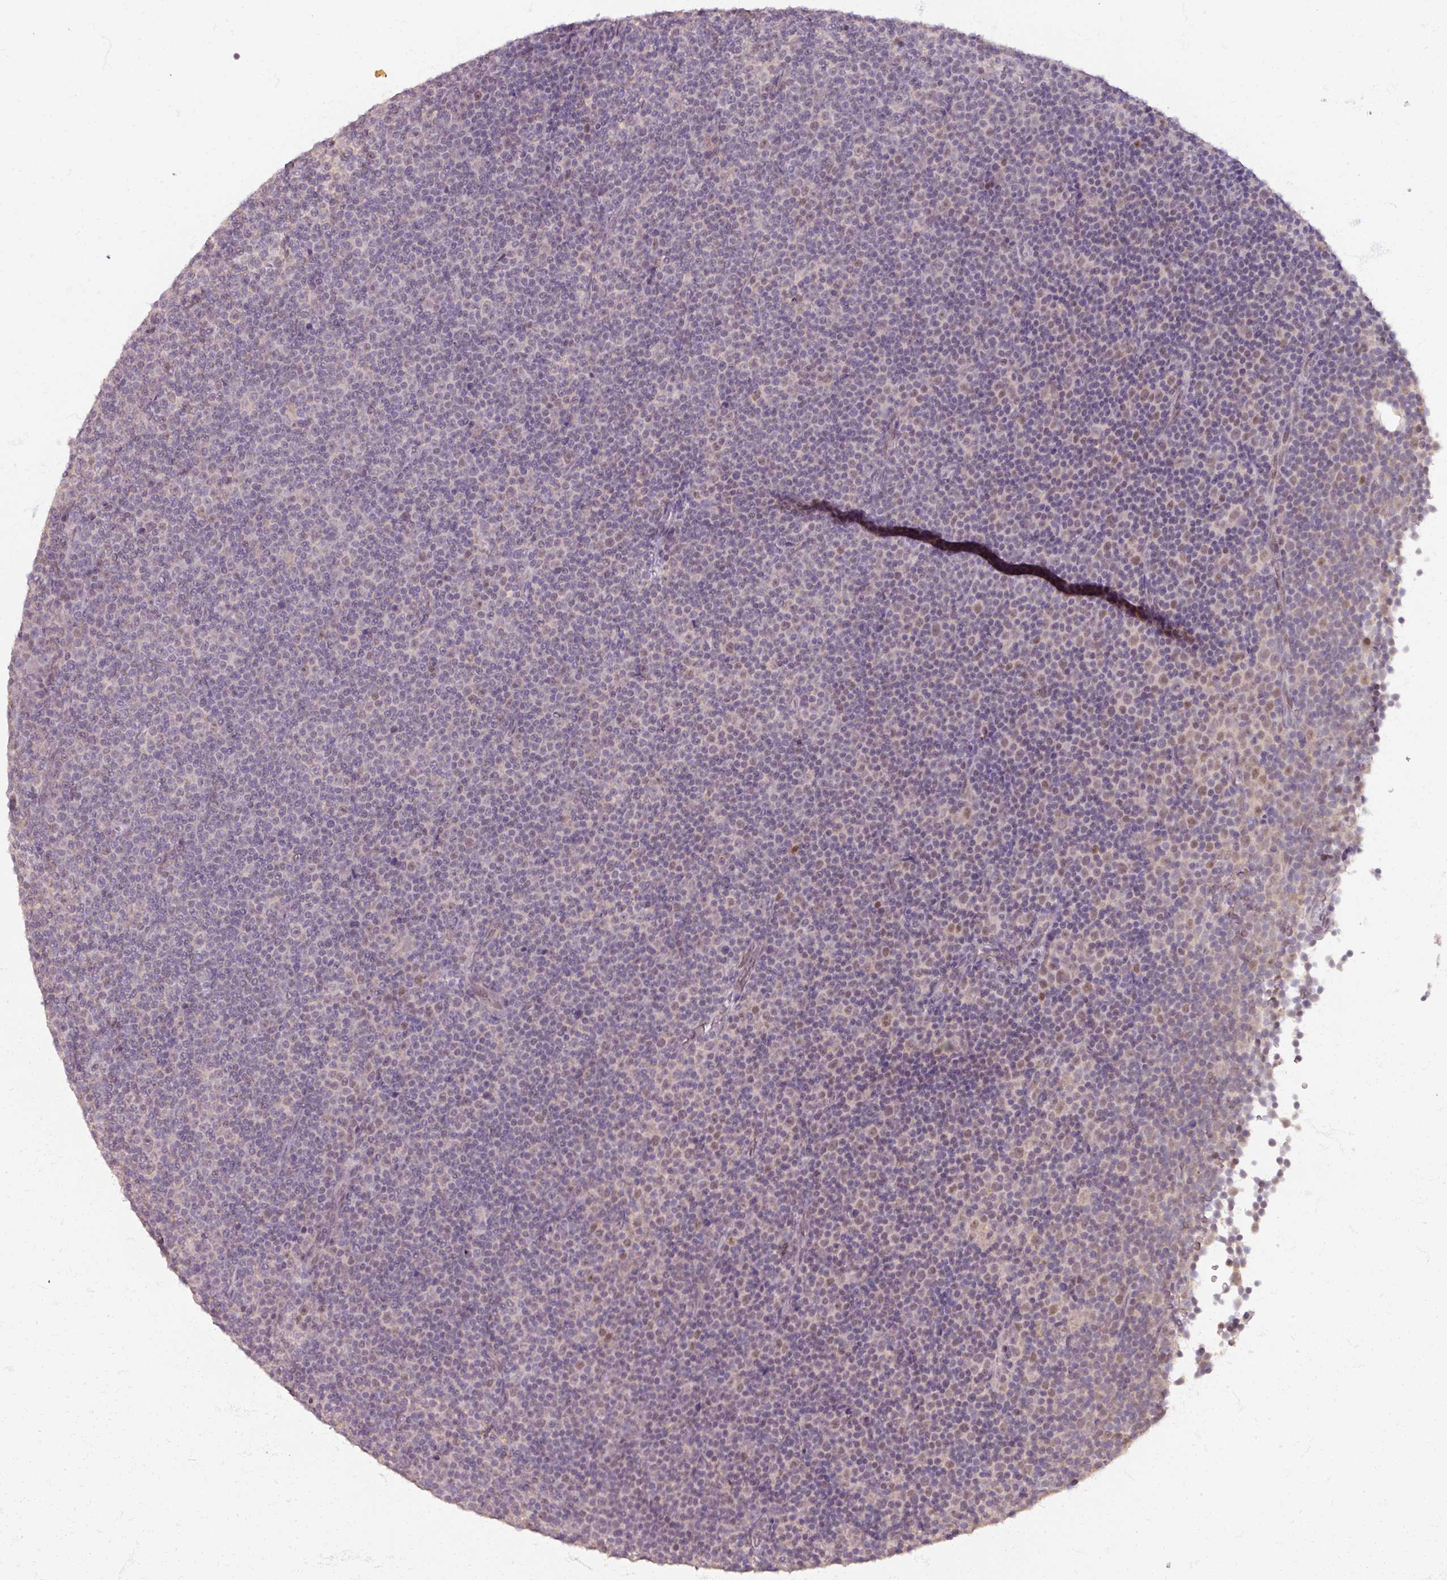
{"staining": {"intensity": "weak", "quantity": "<25%", "location": "nuclear"}, "tissue": "lymphoma", "cell_type": "Tumor cells", "image_type": "cancer", "snomed": [{"axis": "morphology", "description": "Malignant lymphoma, non-Hodgkin's type, Low grade"}, {"axis": "topography", "description": "Lymph node"}], "caption": "IHC image of lymphoma stained for a protein (brown), which reveals no expression in tumor cells.", "gene": "SOX11", "patient": {"sex": "female", "age": 67}}